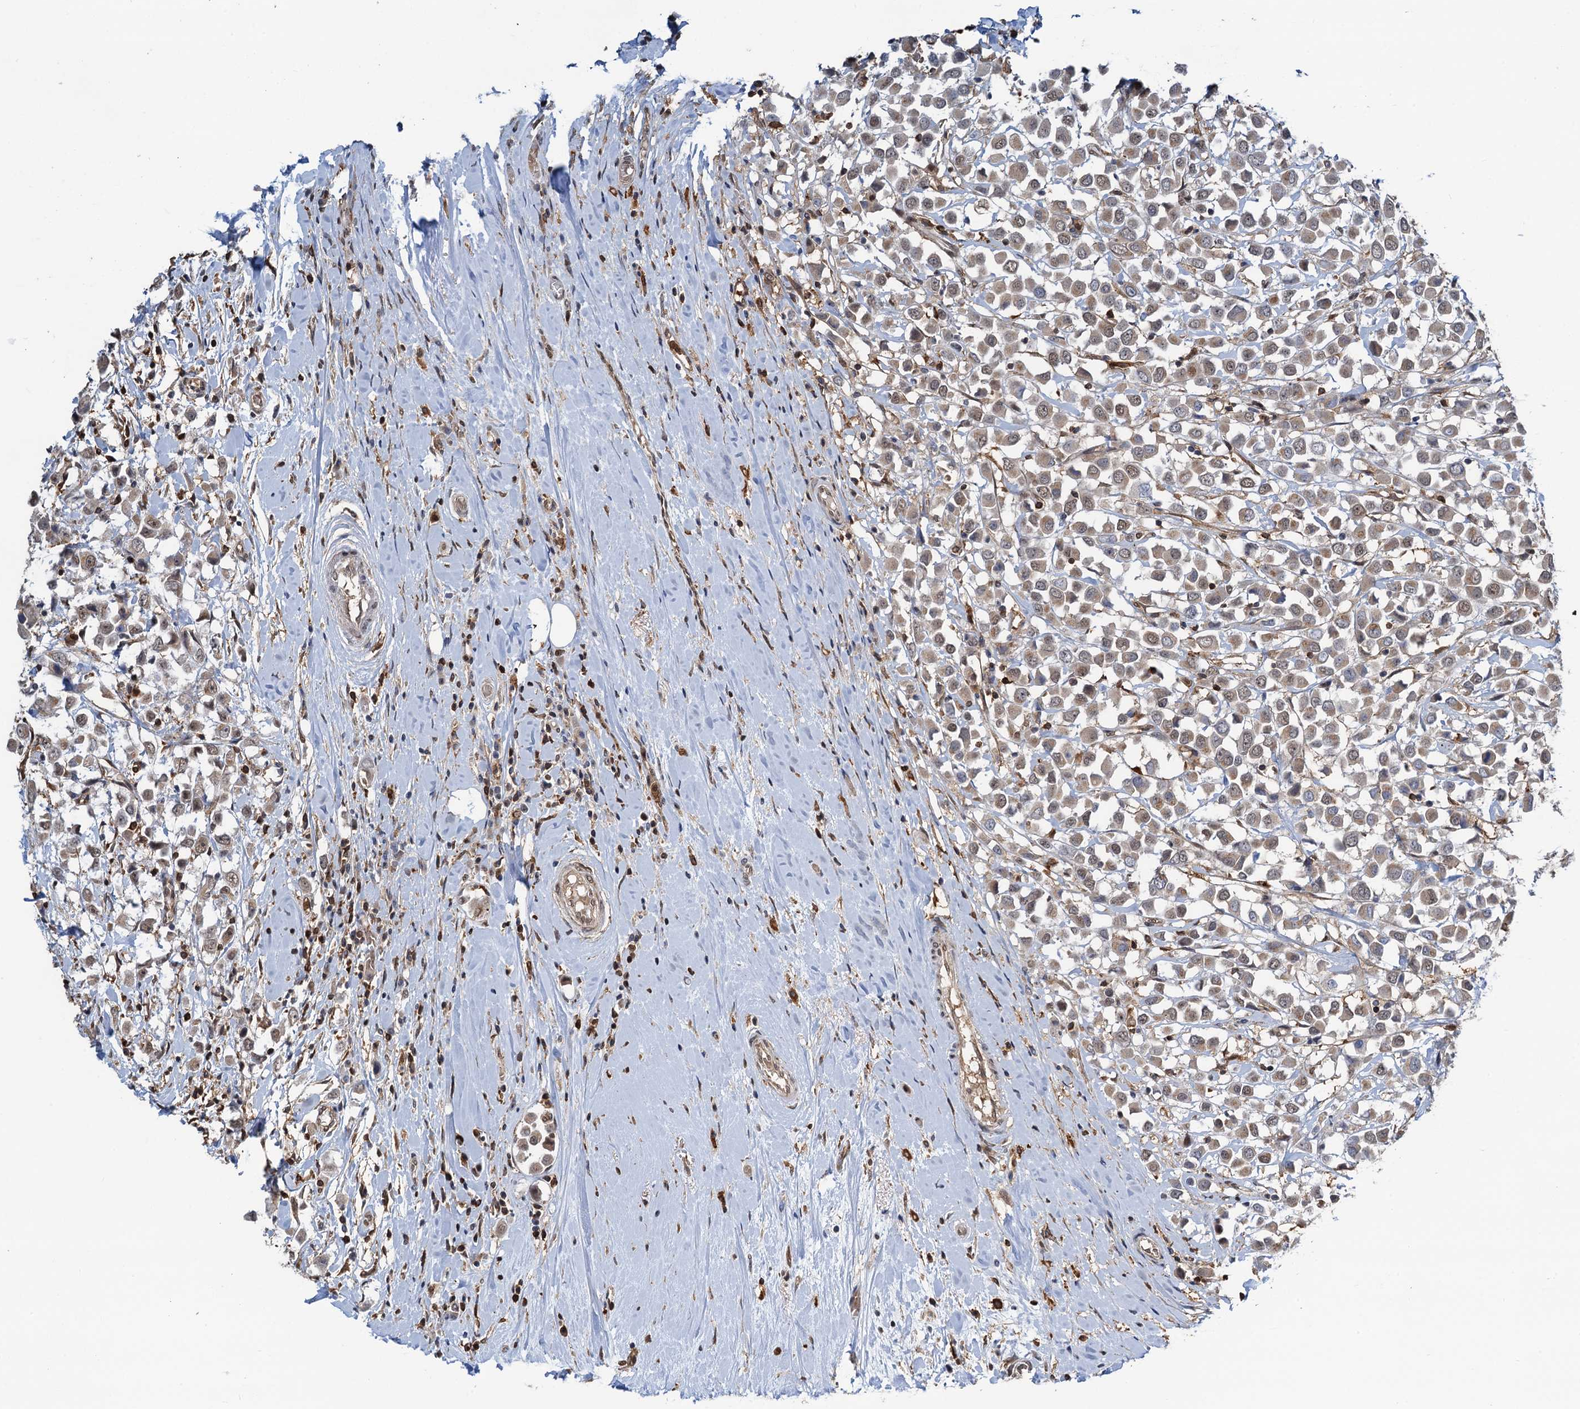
{"staining": {"intensity": "weak", "quantity": "25%-75%", "location": "nuclear"}, "tissue": "breast cancer", "cell_type": "Tumor cells", "image_type": "cancer", "snomed": [{"axis": "morphology", "description": "Duct carcinoma"}, {"axis": "topography", "description": "Breast"}], "caption": "Immunohistochemical staining of human breast cancer (infiltrating ductal carcinoma) displays low levels of weak nuclear protein staining in approximately 25%-75% of tumor cells.", "gene": "ZNF609", "patient": {"sex": "female", "age": 61}}